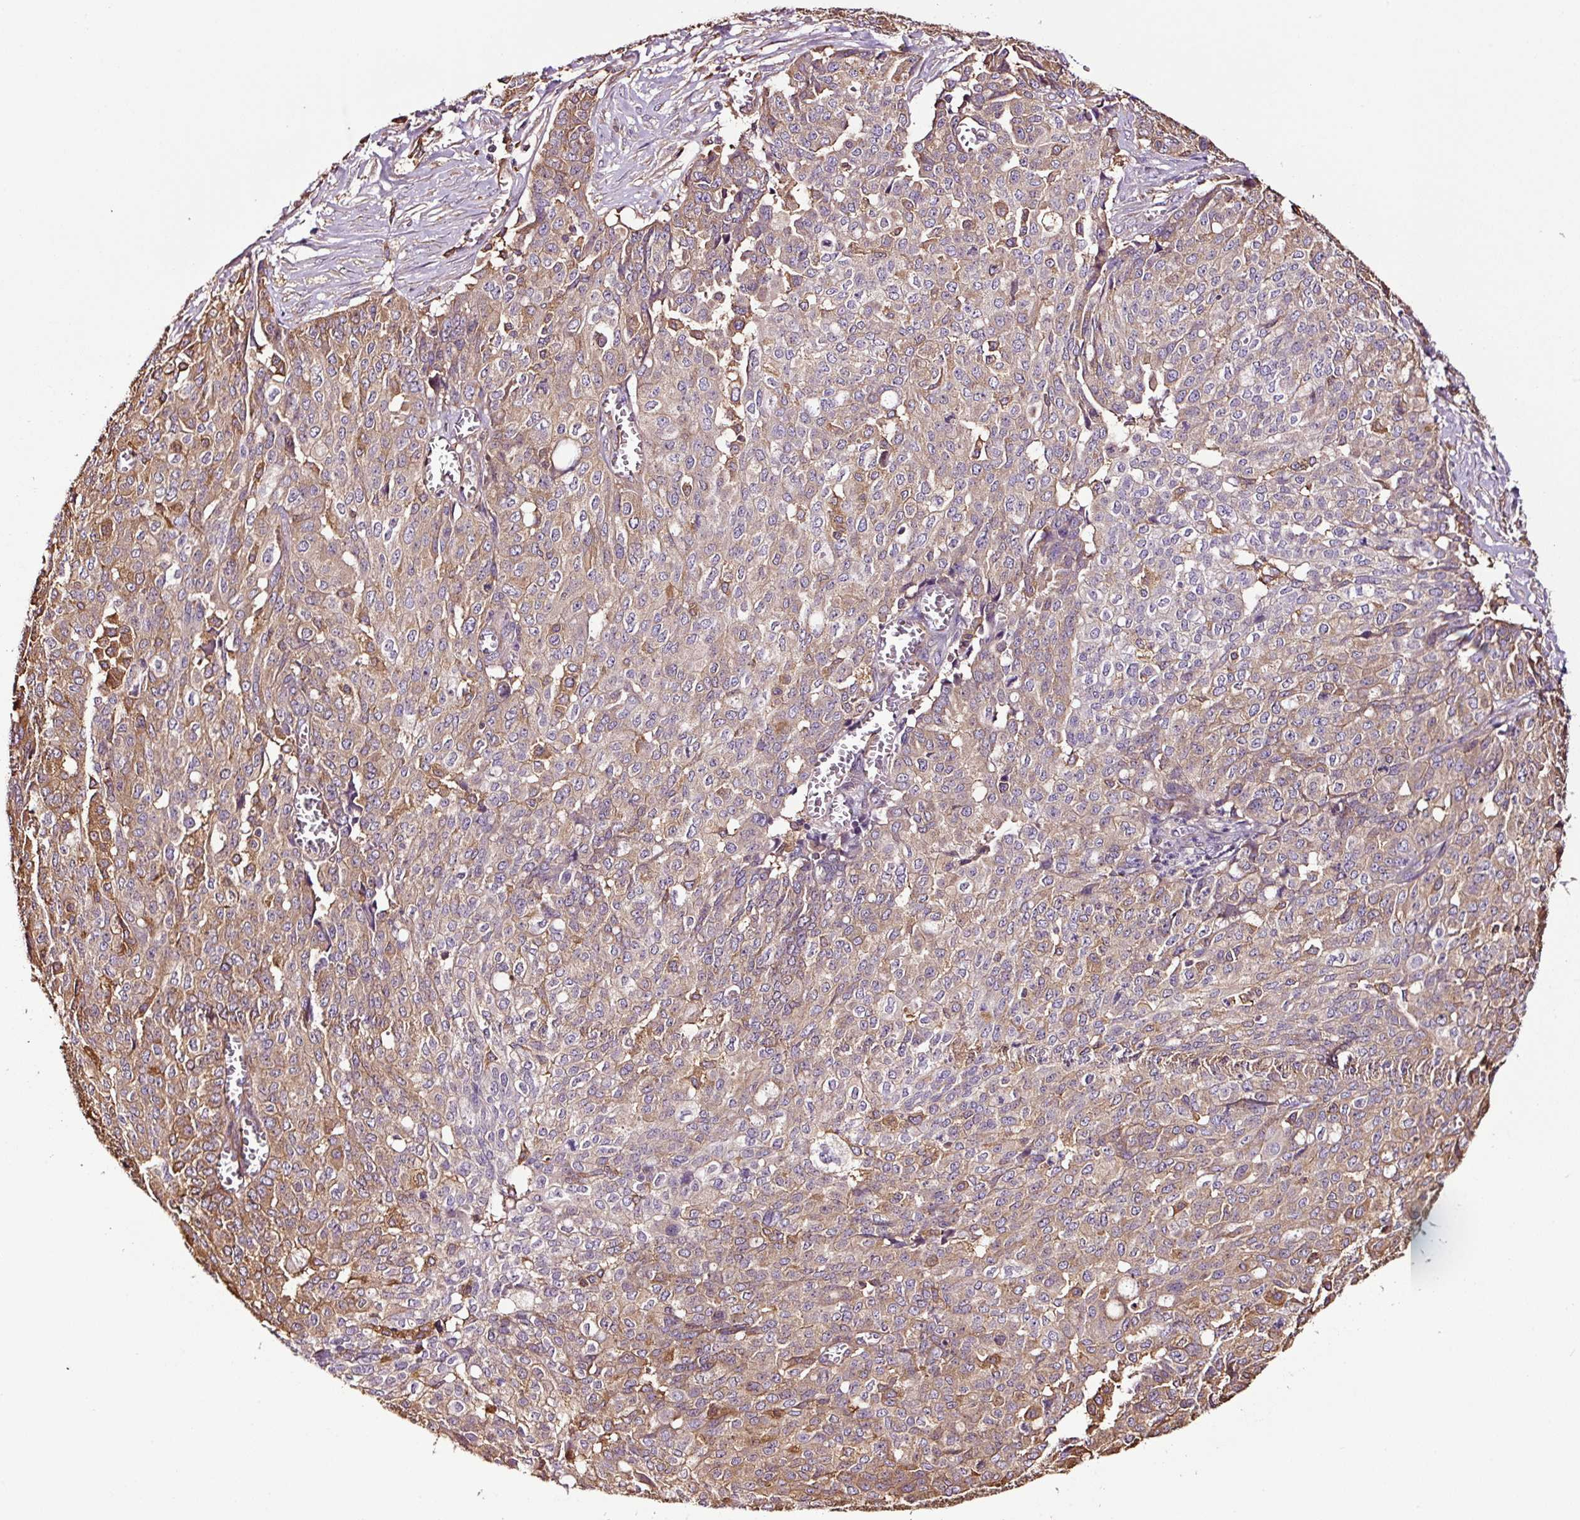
{"staining": {"intensity": "moderate", "quantity": "25%-75%", "location": "cytoplasmic/membranous"}, "tissue": "ovarian cancer", "cell_type": "Tumor cells", "image_type": "cancer", "snomed": [{"axis": "morphology", "description": "Cystadenocarcinoma, serous, NOS"}, {"axis": "topography", "description": "Soft tissue"}, {"axis": "topography", "description": "Ovary"}], "caption": "Immunohistochemistry (IHC) staining of ovarian serous cystadenocarcinoma, which displays medium levels of moderate cytoplasmic/membranous expression in approximately 25%-75% of tumor cells indicating moderate cytoplasmic/membranous protein expression. The staining was performed using DAB (3,3'-diaminobenzidine) (brown) for protein detection and nuclei were counterstained in hematoxylin (blue).", "gene": "METAP1", "patient": {"sex": "female", "age": 57}}